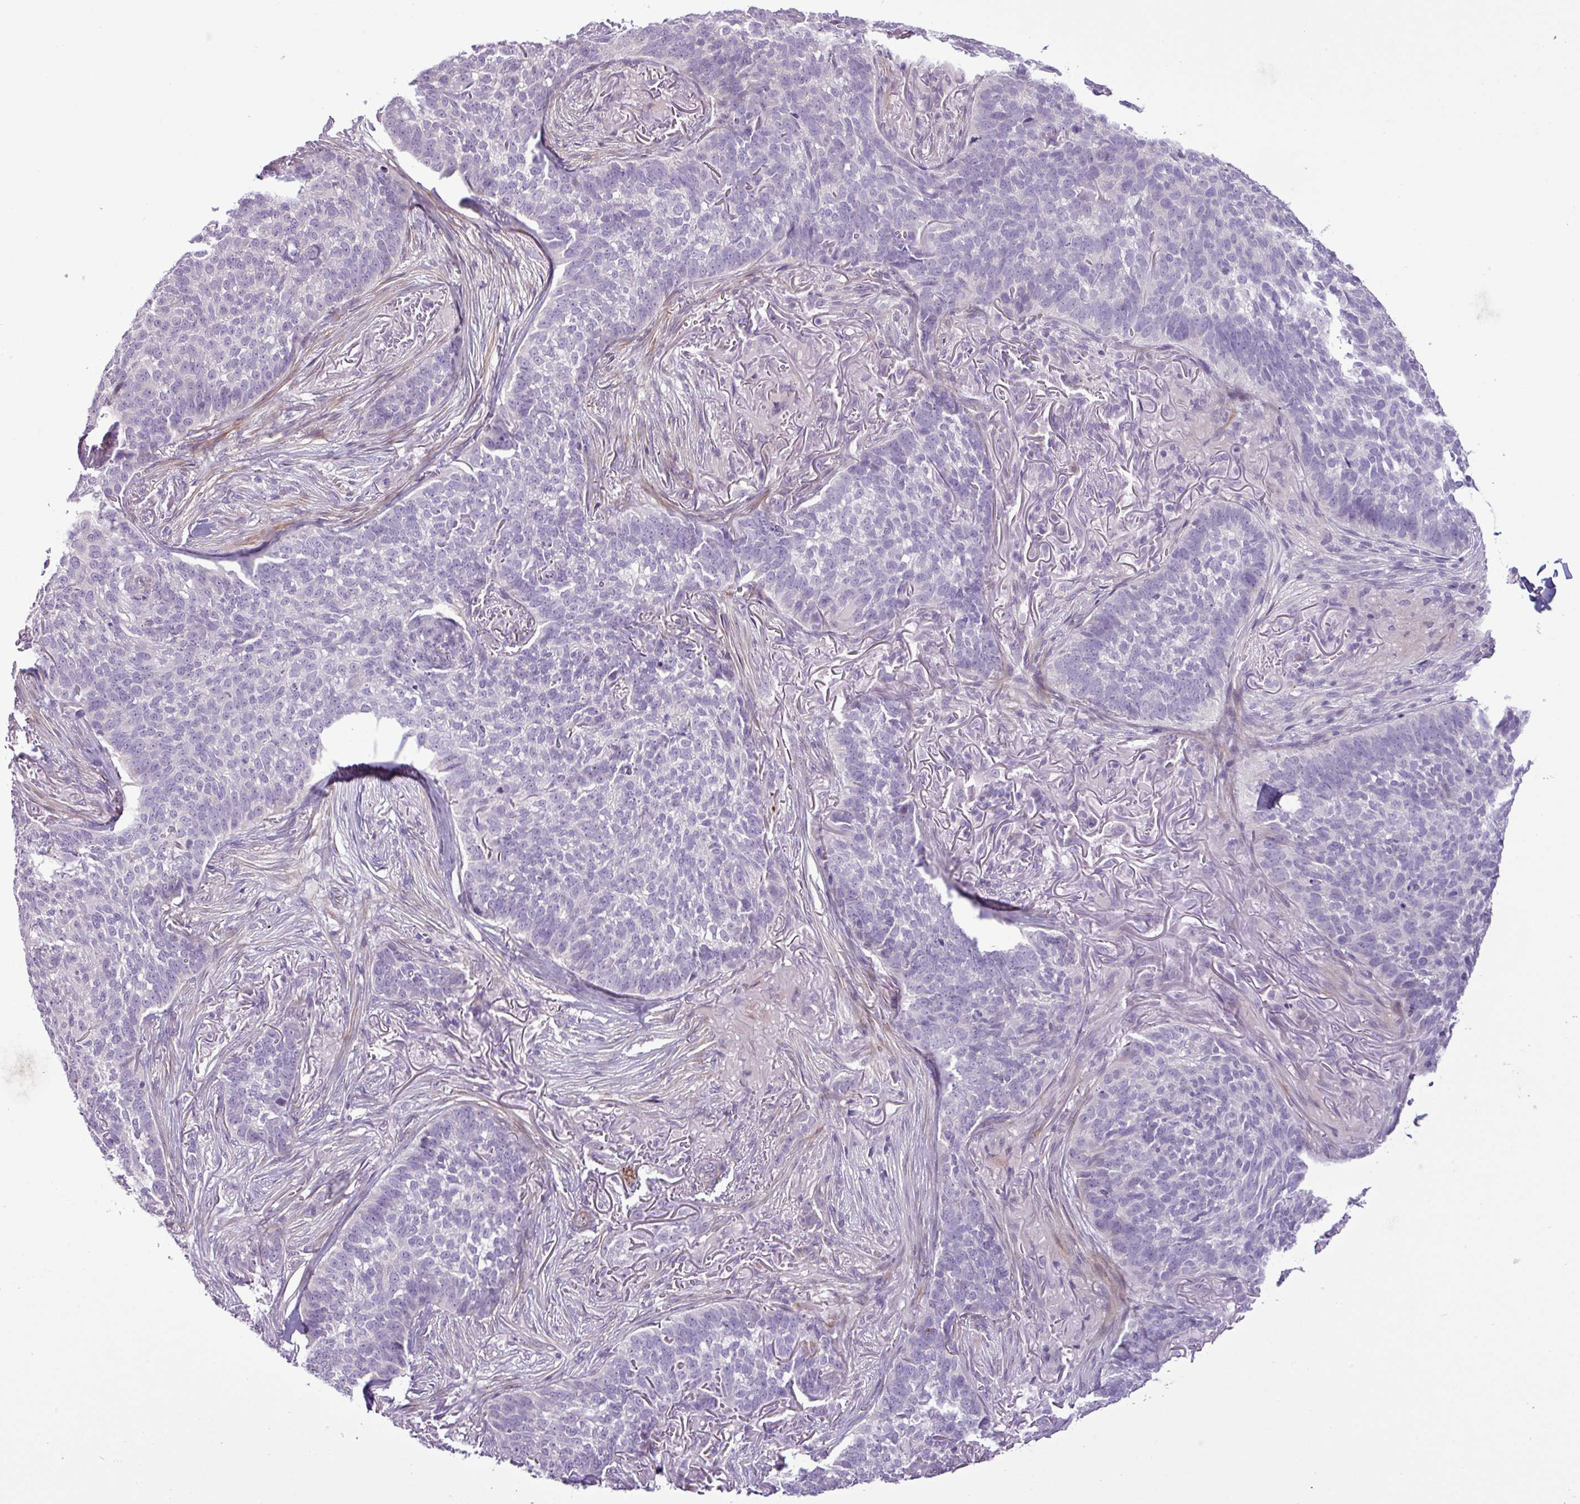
{"staining": {"intensity": "negative", "quantity": "none", "location": "none"}, "tissue": "skin cancer", "cell_type": "Tumor cells", "image_type": "cancer", "snomed": [{"axis": "morphology", "description": "Basal cell carcinoma"}, {"axis": "topography", "description": "Skin"}], "caption": "A high-resolution photomicrograph shows immunohistochemistry (IHC) staining of skin cancer (basal cell carcinoma), which exhibits no significant staining in tumor cells. The staining was performed using DAB (3,3'-diaminobenzidine) to visualize the protein expression in brown, while the nuclei were stained in blue with hematoxylin (Magnification: 20x).", "gene": "DNAJB13", "patient": {"sex": "male", "age": 85}}